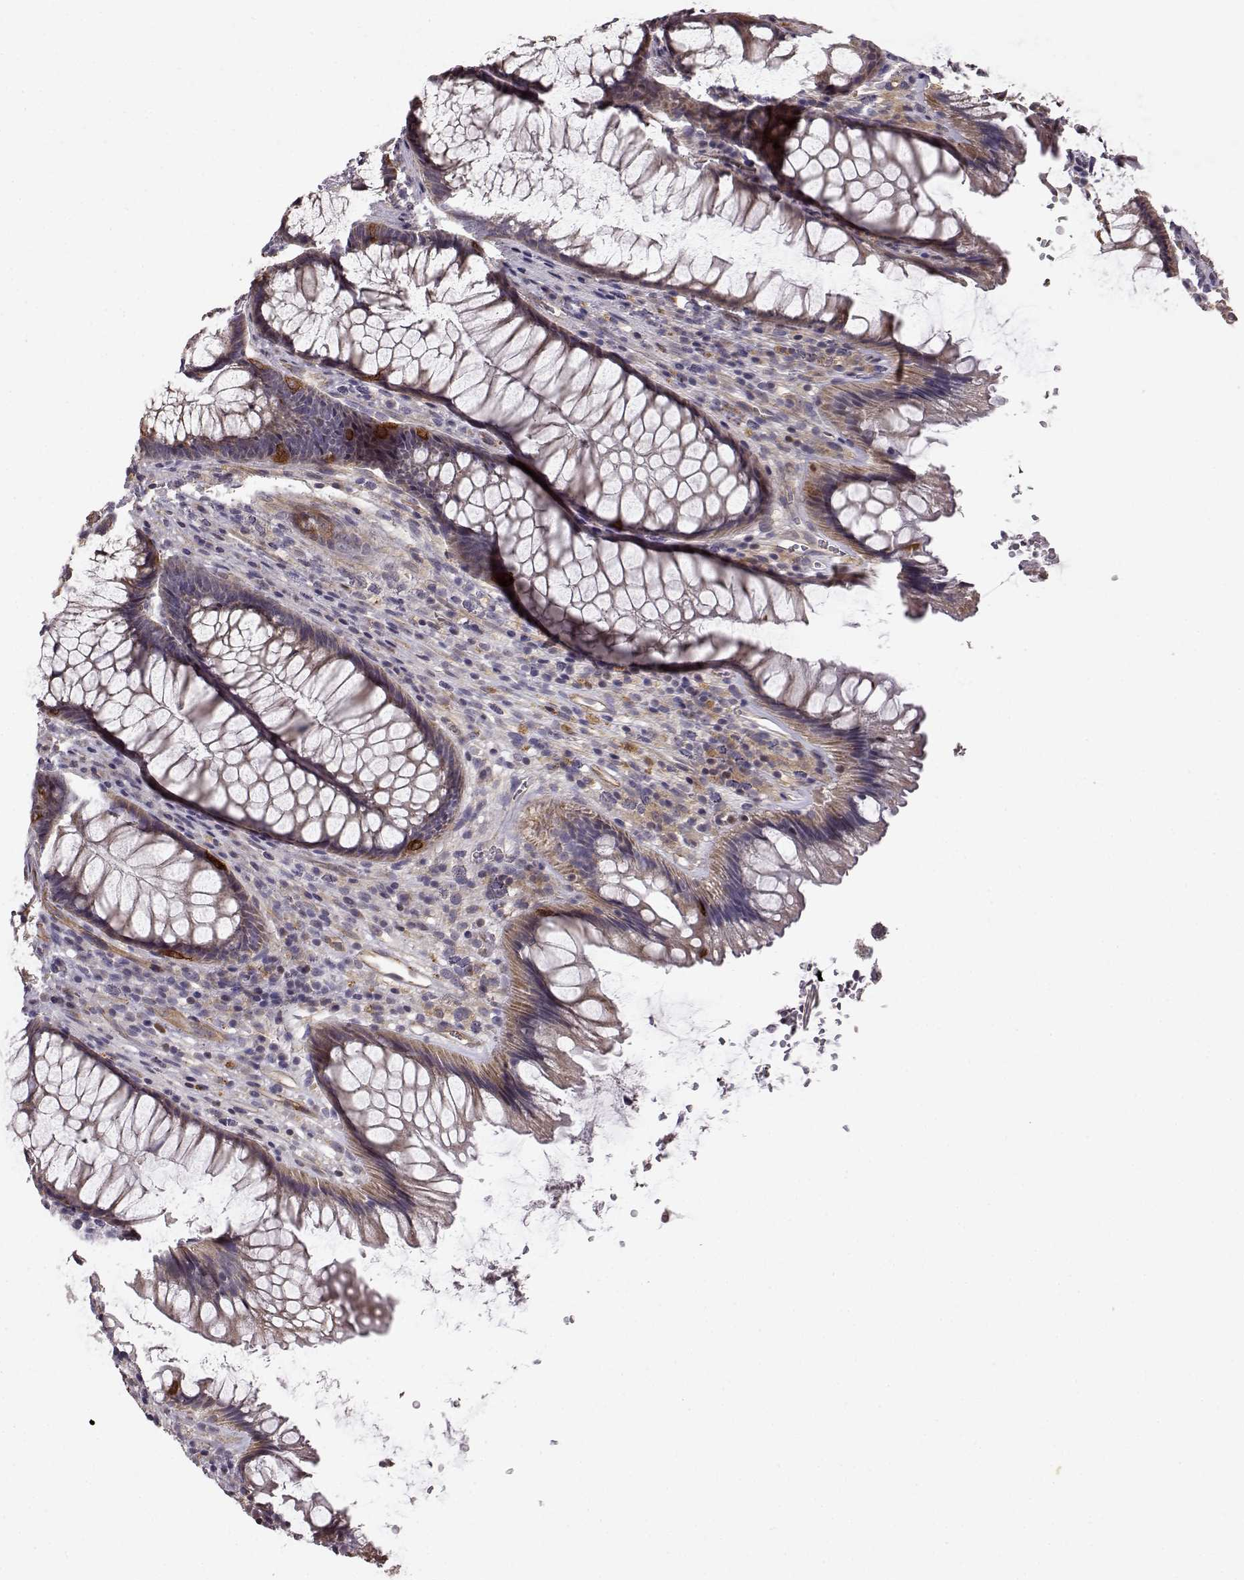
{"staining": {"intensity": "weak", "quantity": ">75%", "location": "cytoplasmic/membranous"}, "tissue": "rectum", "cell_type": "Glandular cells", "image_type": "normal", "snomed": [{"axis": "morphology", "description": "Normal tissue, NOS"}, {"axis": "topography", "description": "Smooth muscle"}, {"axis": "topography", "description": "Rectum"}], "caption": "A low amount of weak cytoplasmic/membranous positivity is seen in about >75% of glandular cells in normal rectum.", "gene": "BACH2", "patient": {"sex": "male", "age": 53}}